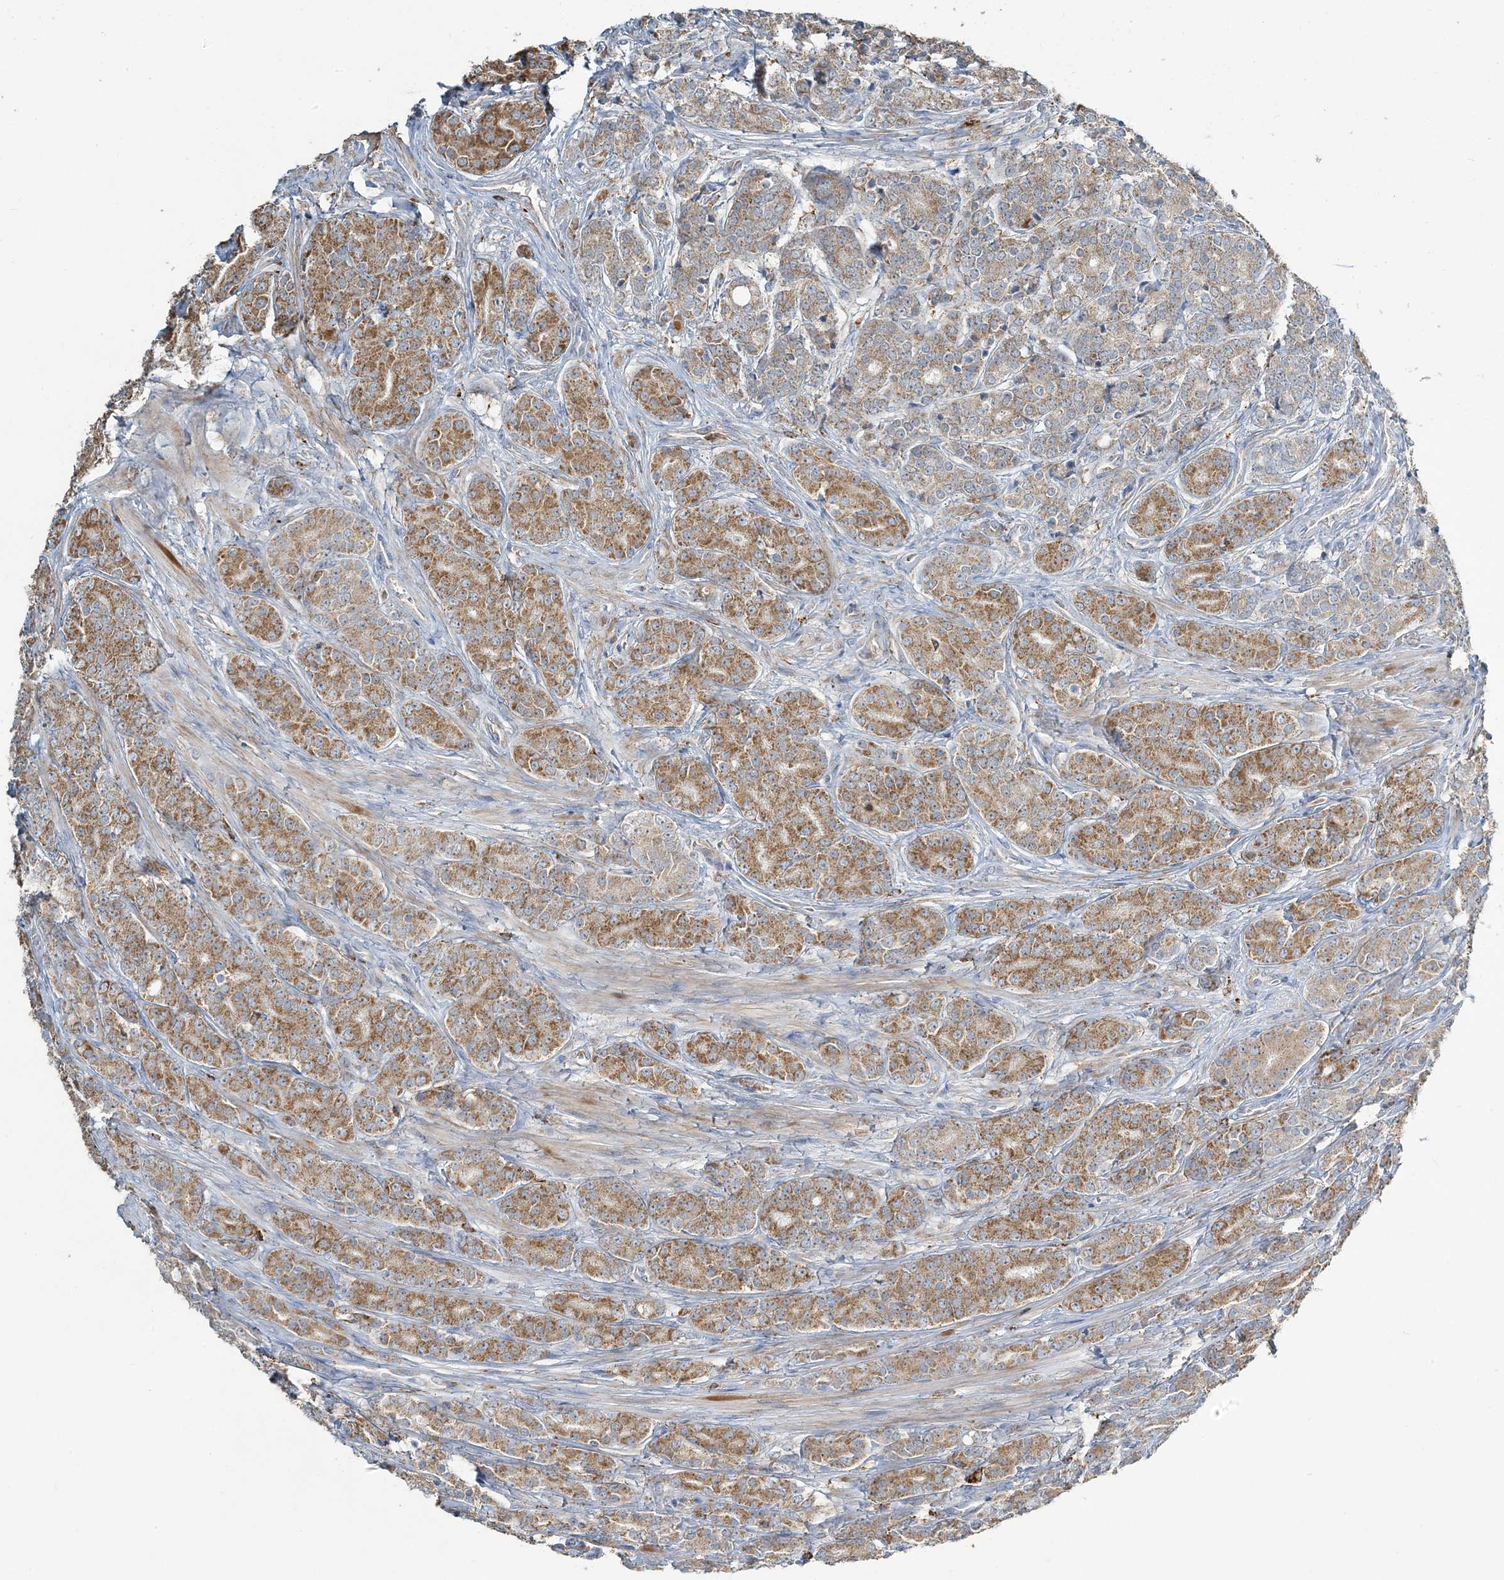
{"staining": {"intensity": "moderate", "quantity": ">75%", "location": "cytoplasmic/membranous"}, "tissue": "prostate cancer", "cell_type": "Tumor cells", "image_type": "cancer", "snomed": [{"axis": "morphology", "description": "Adenocarcinoma, High grade"}, {"axis": "topography", "description": "Prostate"}], "caption": "A brown stain labels moderate cytoplasmic/membranous expression of a protein in human prostate high-grade adenocarcinoma tumor cells.", "gene": "TMLHE", "patient": {"sex": "male", "age": 62}}